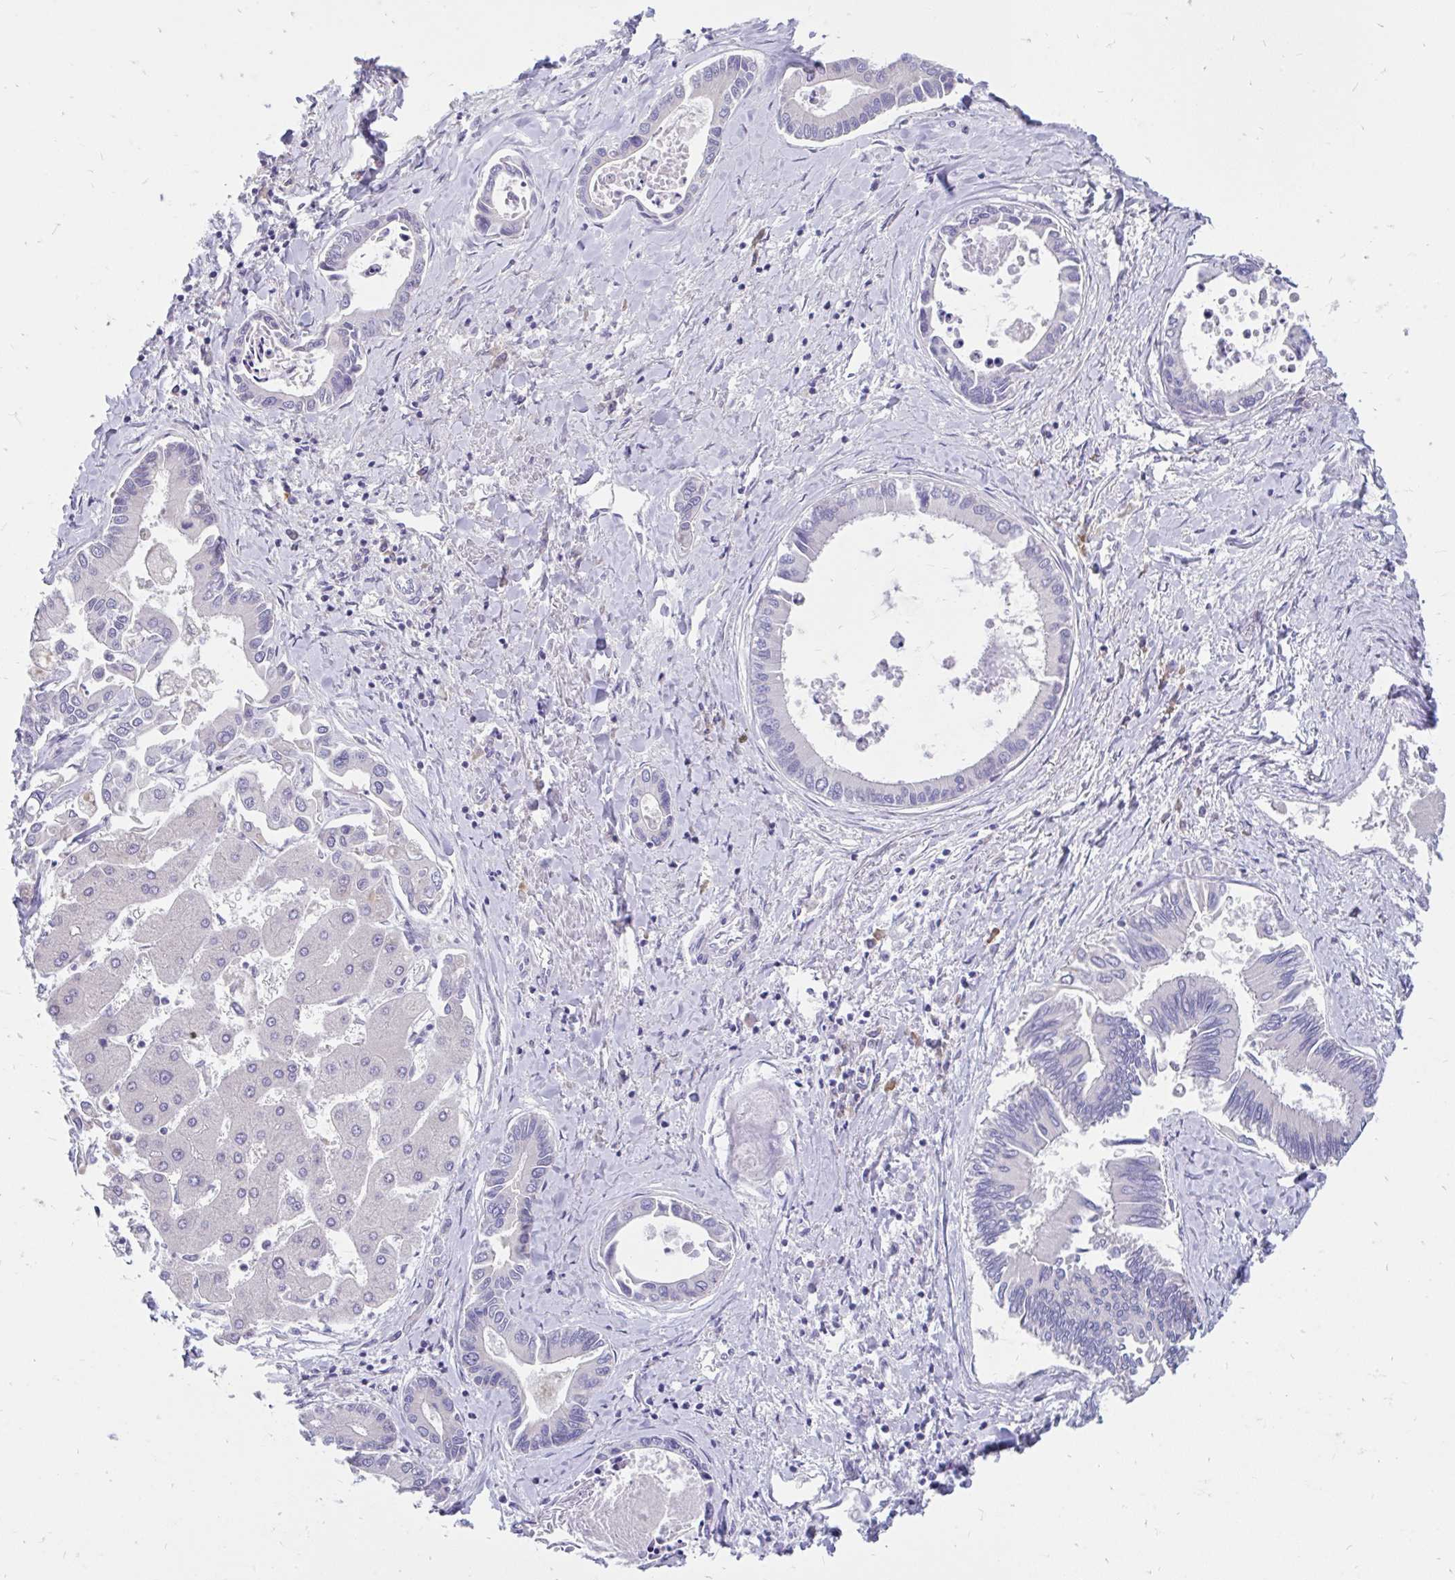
{"staining": {"intensity": "negative", "quantity": "none", "location": "none"}, "tissue": "liver cancer", "cell_type": "Tumor cells", "image_type": "cancer", "snomed": [{"axis": "morphology", "description": "Cholangiocarcinoma"}, {"axis": "topography", "description": "Liver"}], "caption": "Immunohistochemistry image of liver cancer stained for a protein (brown), which exhibits no staining in tumor cells.", "gene": "LRRC26", "patient": {"sex": "male", "age": 66}}